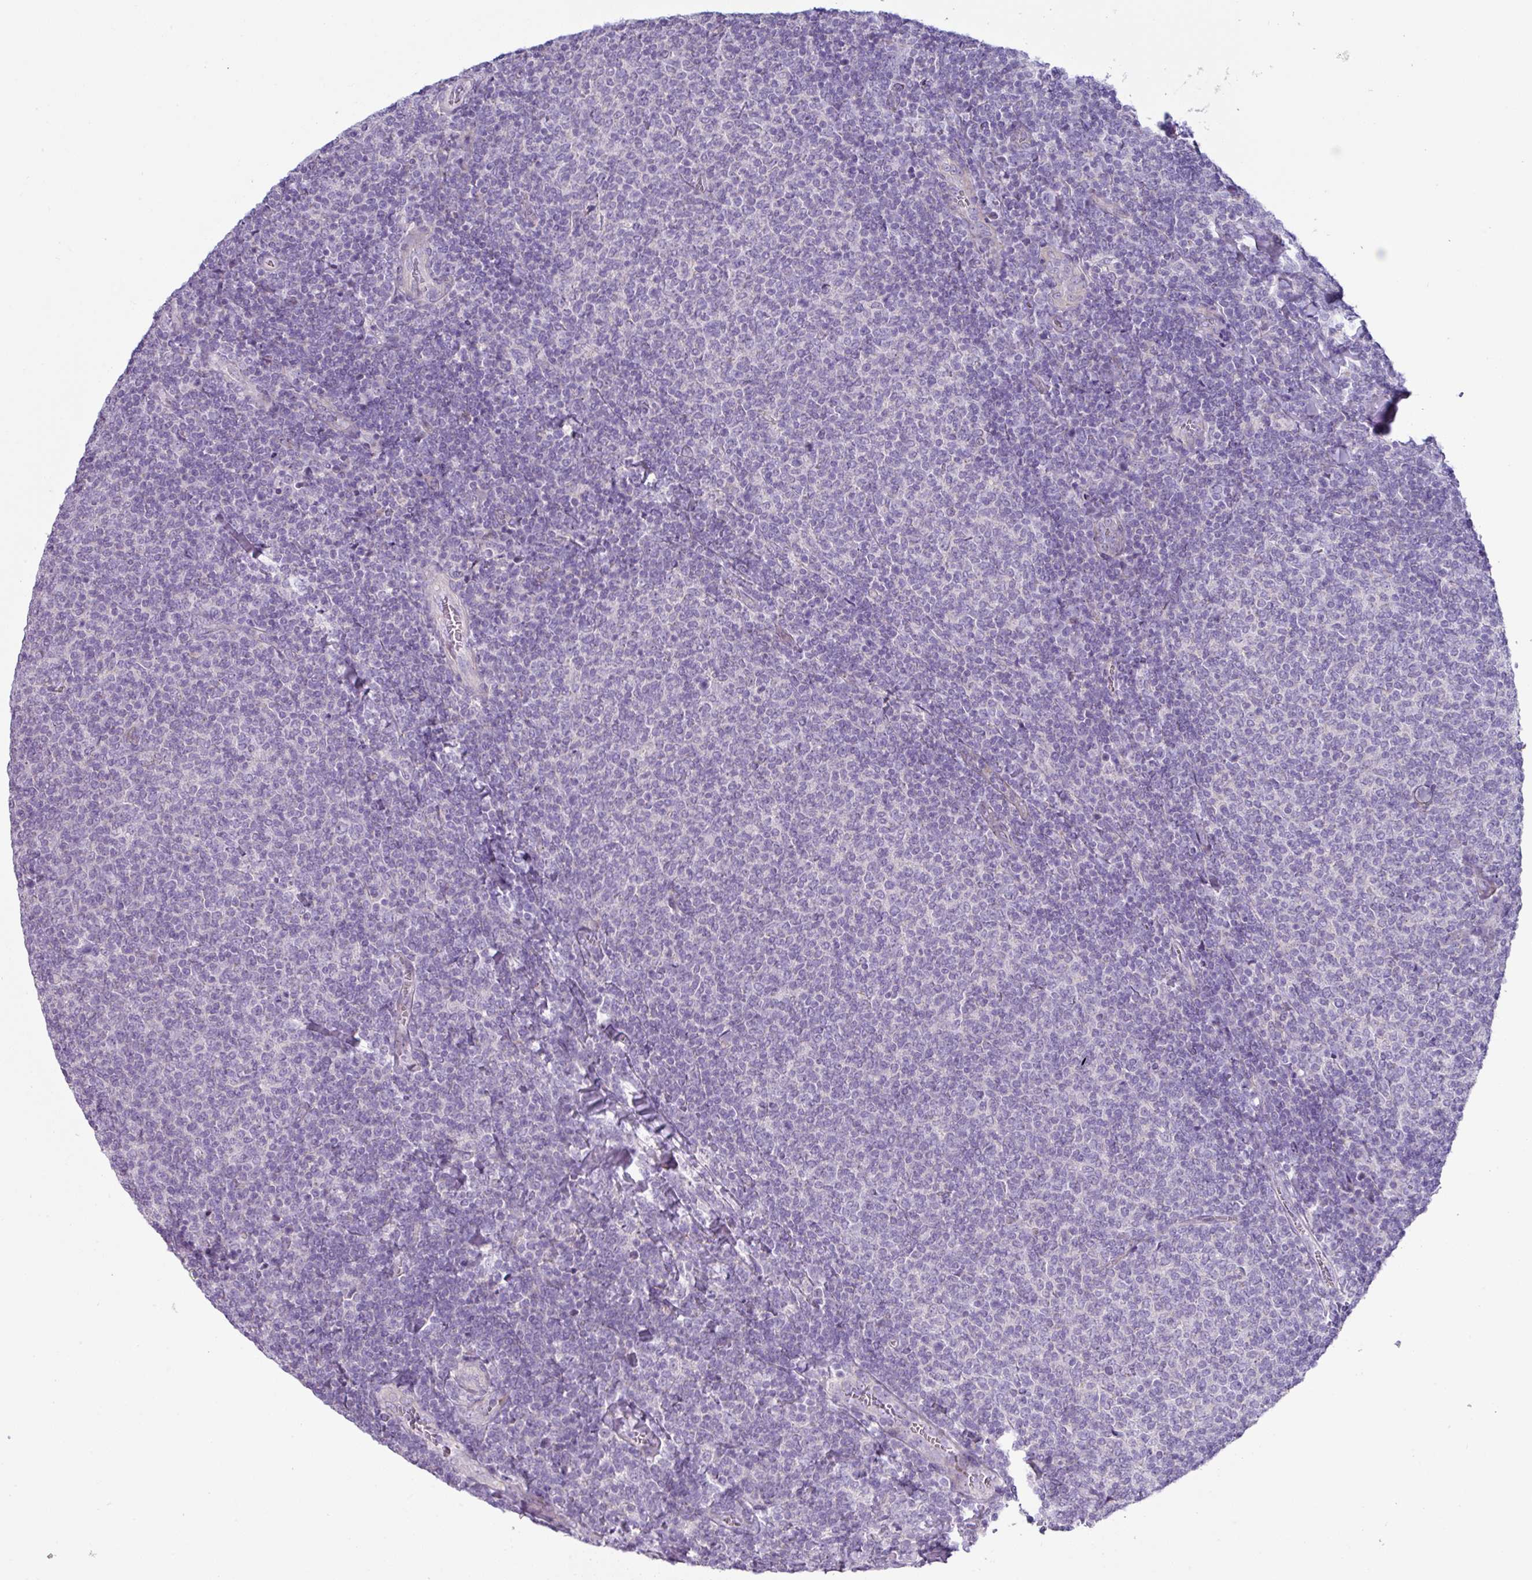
{"staining": {"intensity": "negative", "quantity": "none", "location": "none"}, "tissue": "lymphoma", "cell_type": "Tumor cells", "image_type": "cancer", "snomed": [{"axis": "morphology", "description": "Malignant lymphoma, non-Hodgkin's type, Low grade"}, {"axis": "topography", "description": "Lymph node"}], "caption": "Image shows no significant protein positivity in tumor cells of low-grade malignant lymphoma, non-Hodgkin's type.", "gene": "RGS16", "patient": {"sex": "male", "age": 52}}